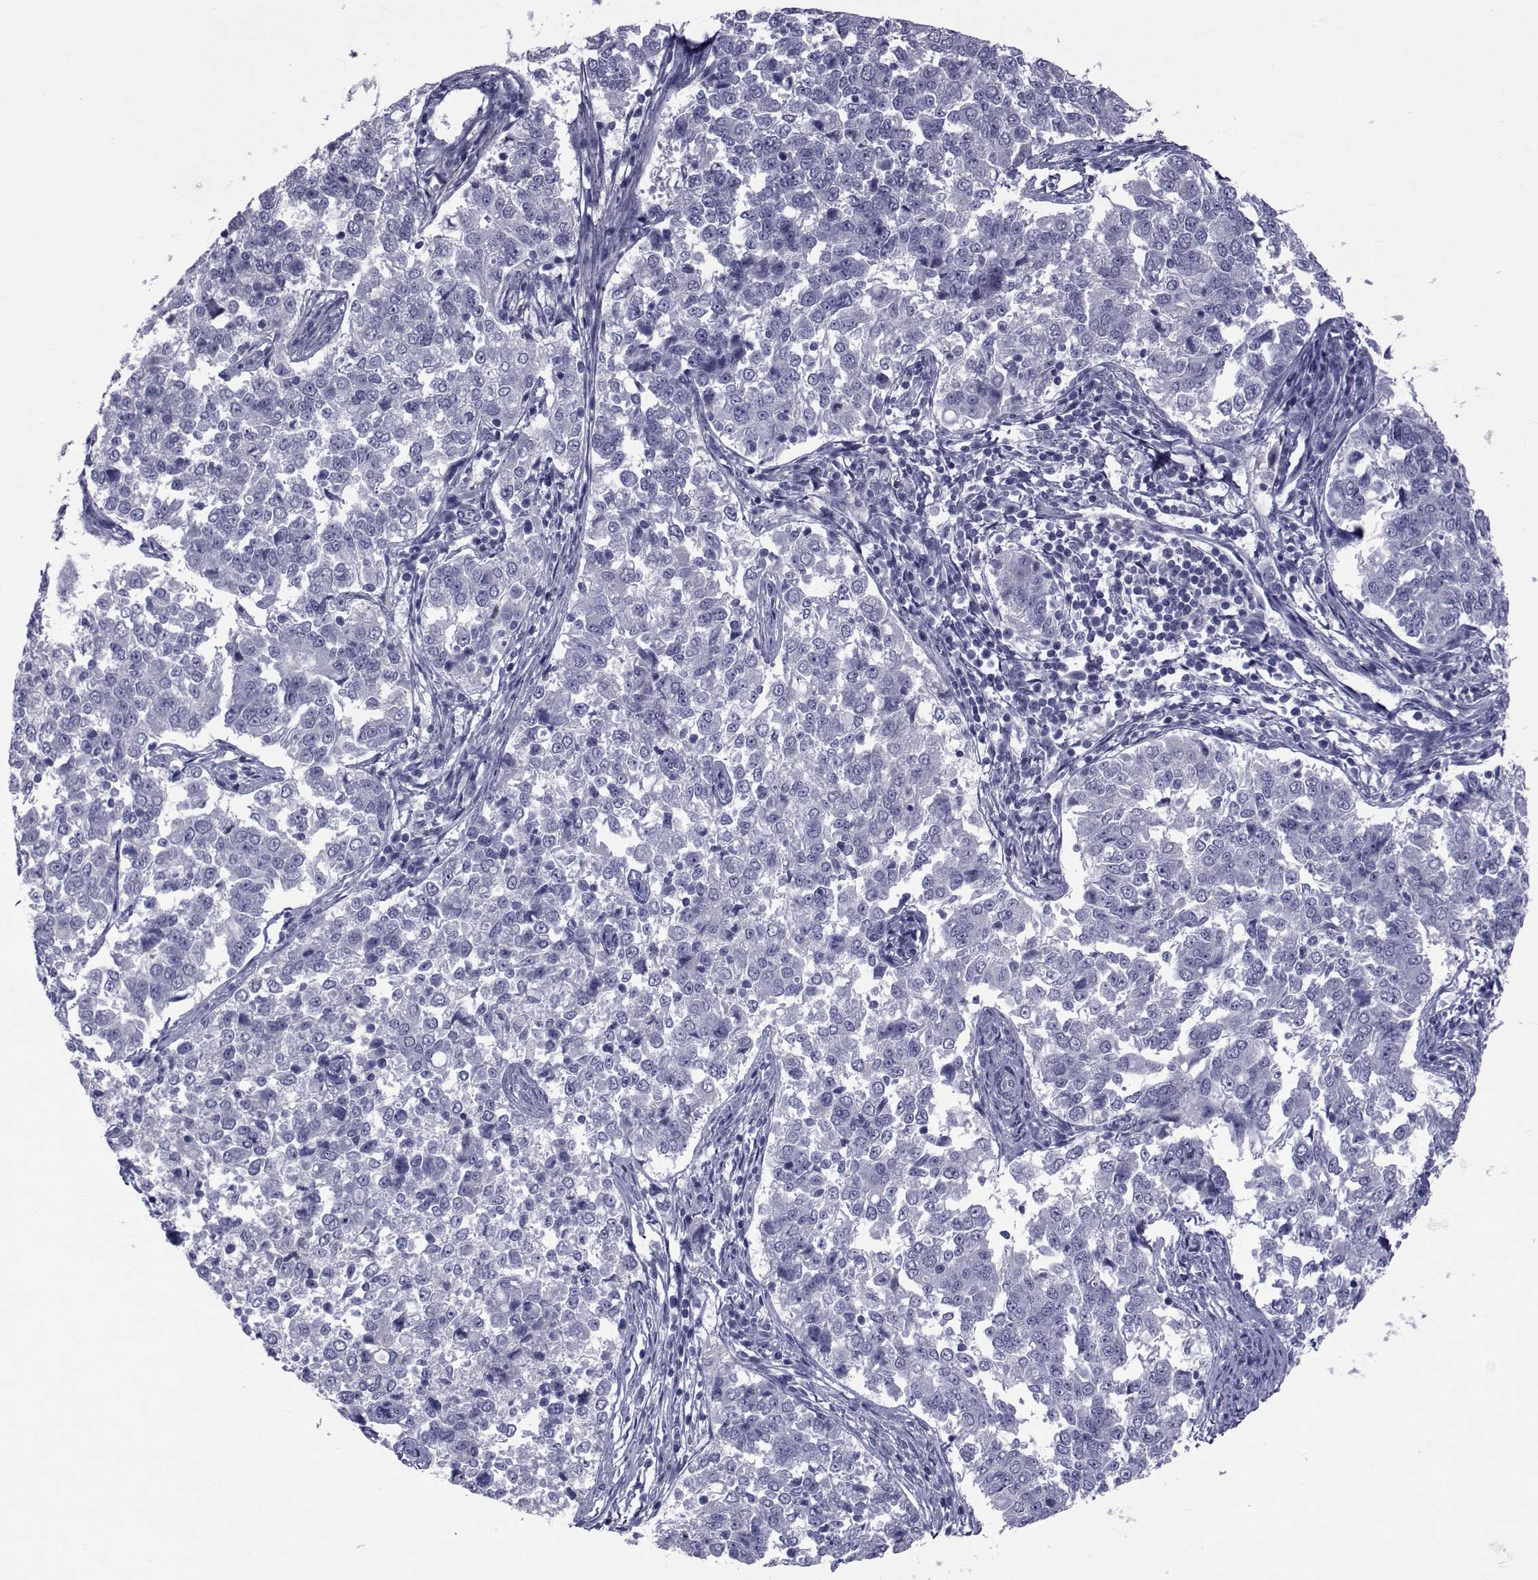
{"staining": {"intensity": "negative", "quantity": "none", "location": "none"}, "tissue": "endometrial cancer", "cell_type": "Tumor cells", "image_type": "cancer", "snomed": [{"axis": "morphology", "description": "Adenocarcinoma, NOS"}, {"axis": "topography", "description": "Endometrium"}], "caption": "Endometrial cancer was stained to show a protein in brown. There is no significant staining in tumor cells. Nuclei are stained in blue.", "gene": "GKAP1", "patient": {"sex": "female", "age": 43}}